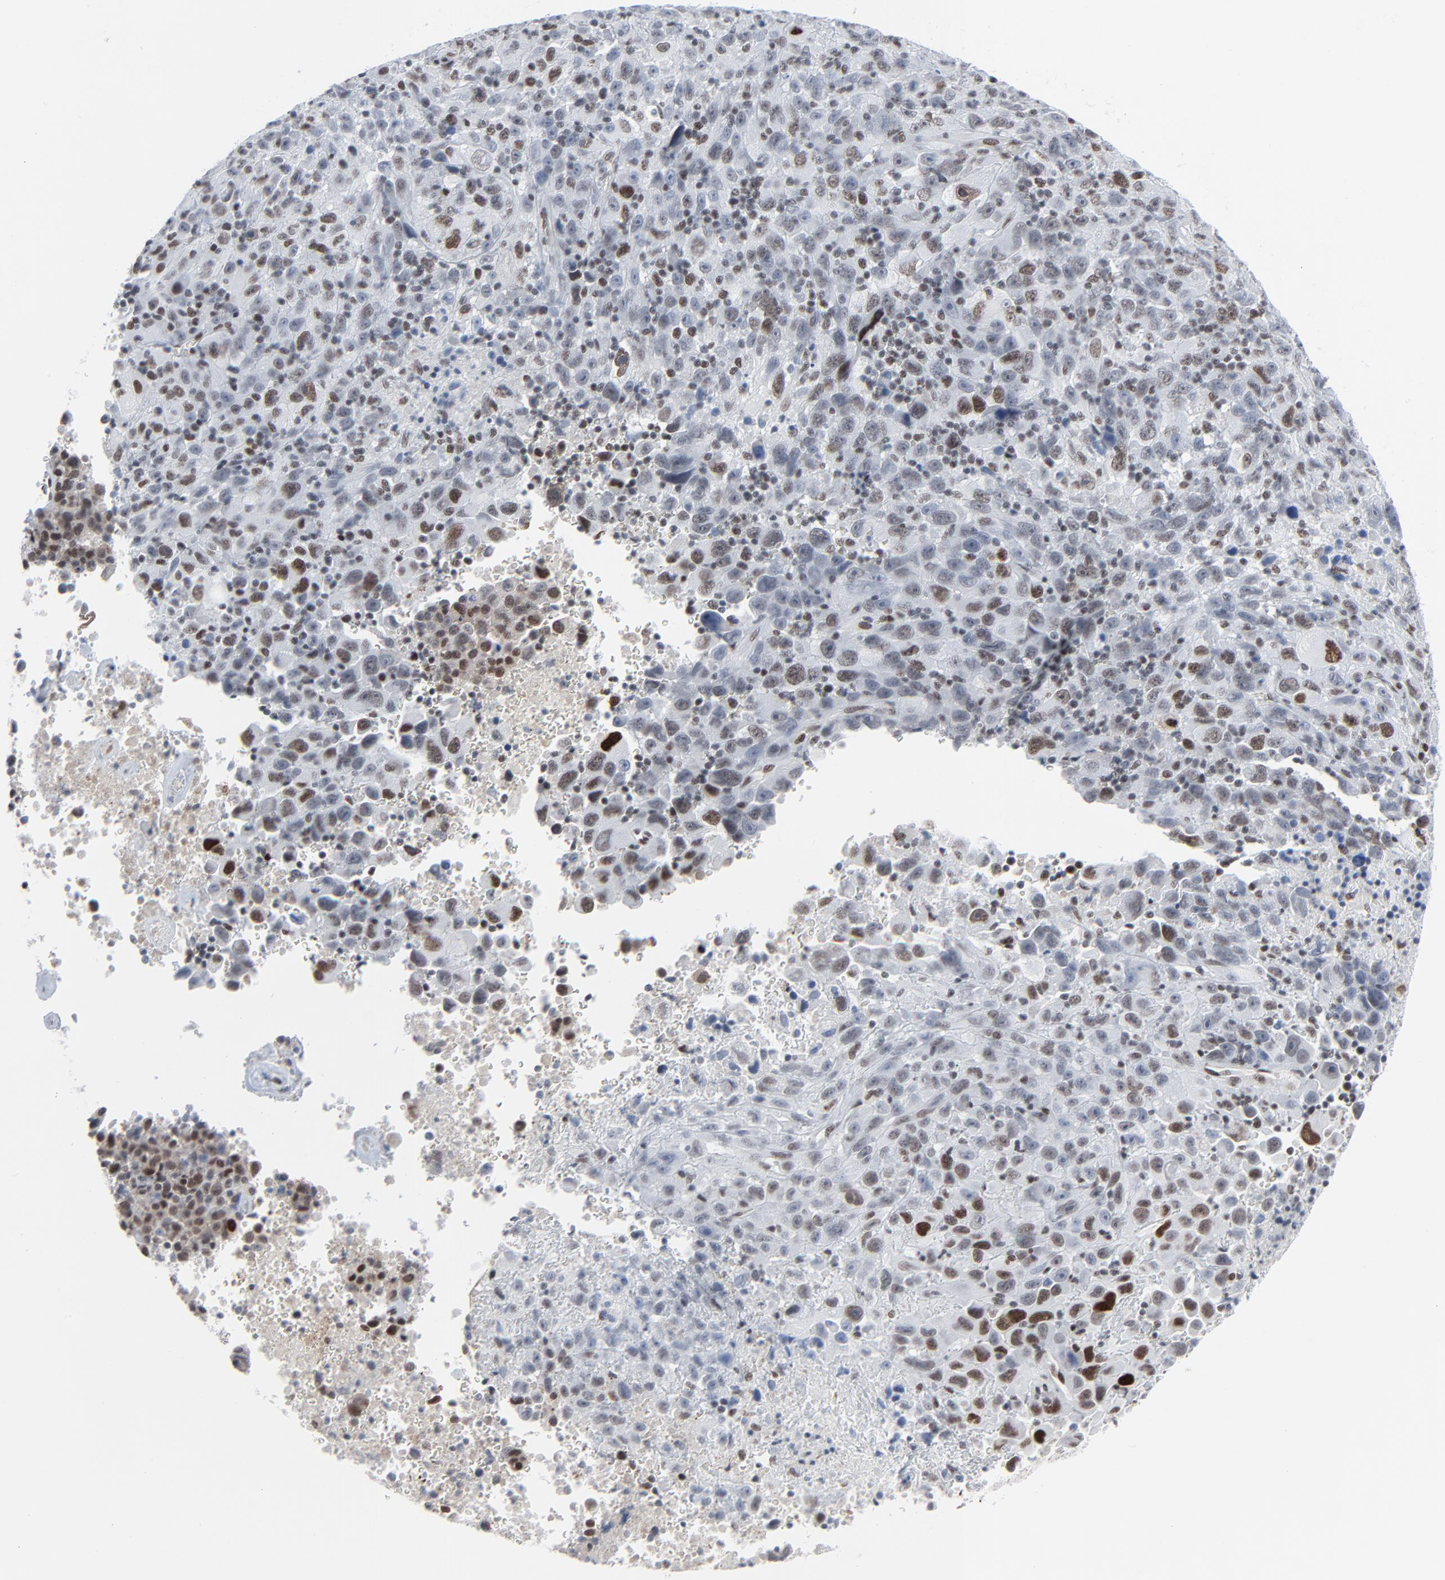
{"staining": {"intensity": "moderate", "quantity": ">75%", "location": "nuclear"}, "tissue": "melanoma", "cell_type": "Tumor cells", "image_type": "cancer", "snomed": [{"axis": "morphology", "description": "Malignant melanoma, Metastatic site"}, {"axis": "topography", "description": "Cerebral cortex"}], "caption": "Immunohistochemistry (DAB (3,3'-diaminobenzidine)) staining of human melanoma reveals moderate nuclear protein expression in approximately >75% of tumor cells.", "gene": "FBXO28", "patient": {"sex": "female", "age": 52}}